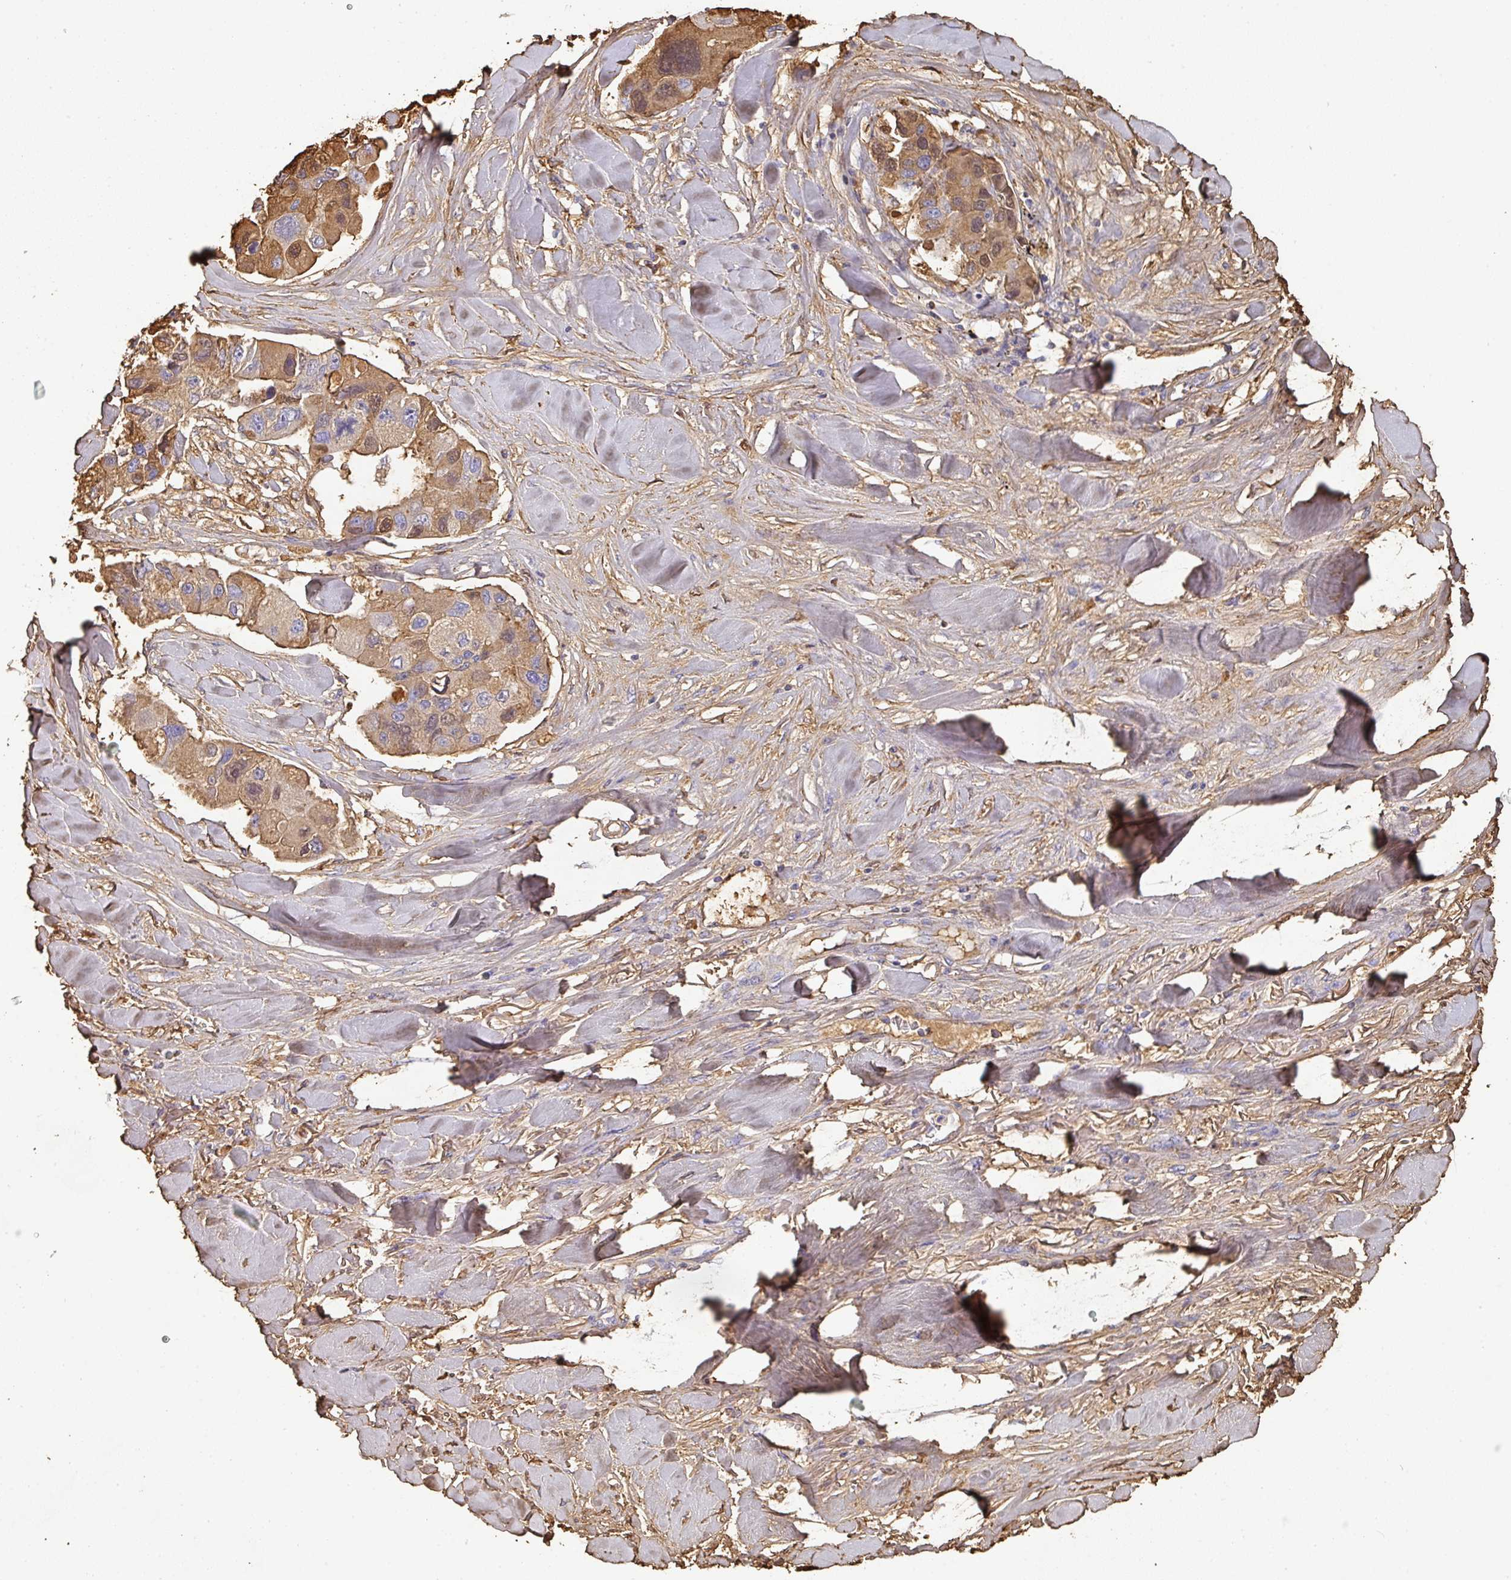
{"staining": {"intensity": "moderate", "quantity": "25%-75%", "location": "cytoplasmic/membranous,nuclear"}, "tissue": "lung cancer", "cell_type": "Tumor cells", "image_type": "cancer", "snomed": [{"axis": "morphology", "description": "Adenocarcinoma, NOS"}, {"axis": "topography", "description": "Lung"}], "caption": "There is medium levels of moderate cytoplasmic/membranous and nuclear expression in tumor cells of lung cancer, as demonstrated by immunohistochemical staining (brown color).", "gene": "ALB", "patient": {"sex": "female", "age": 54}}